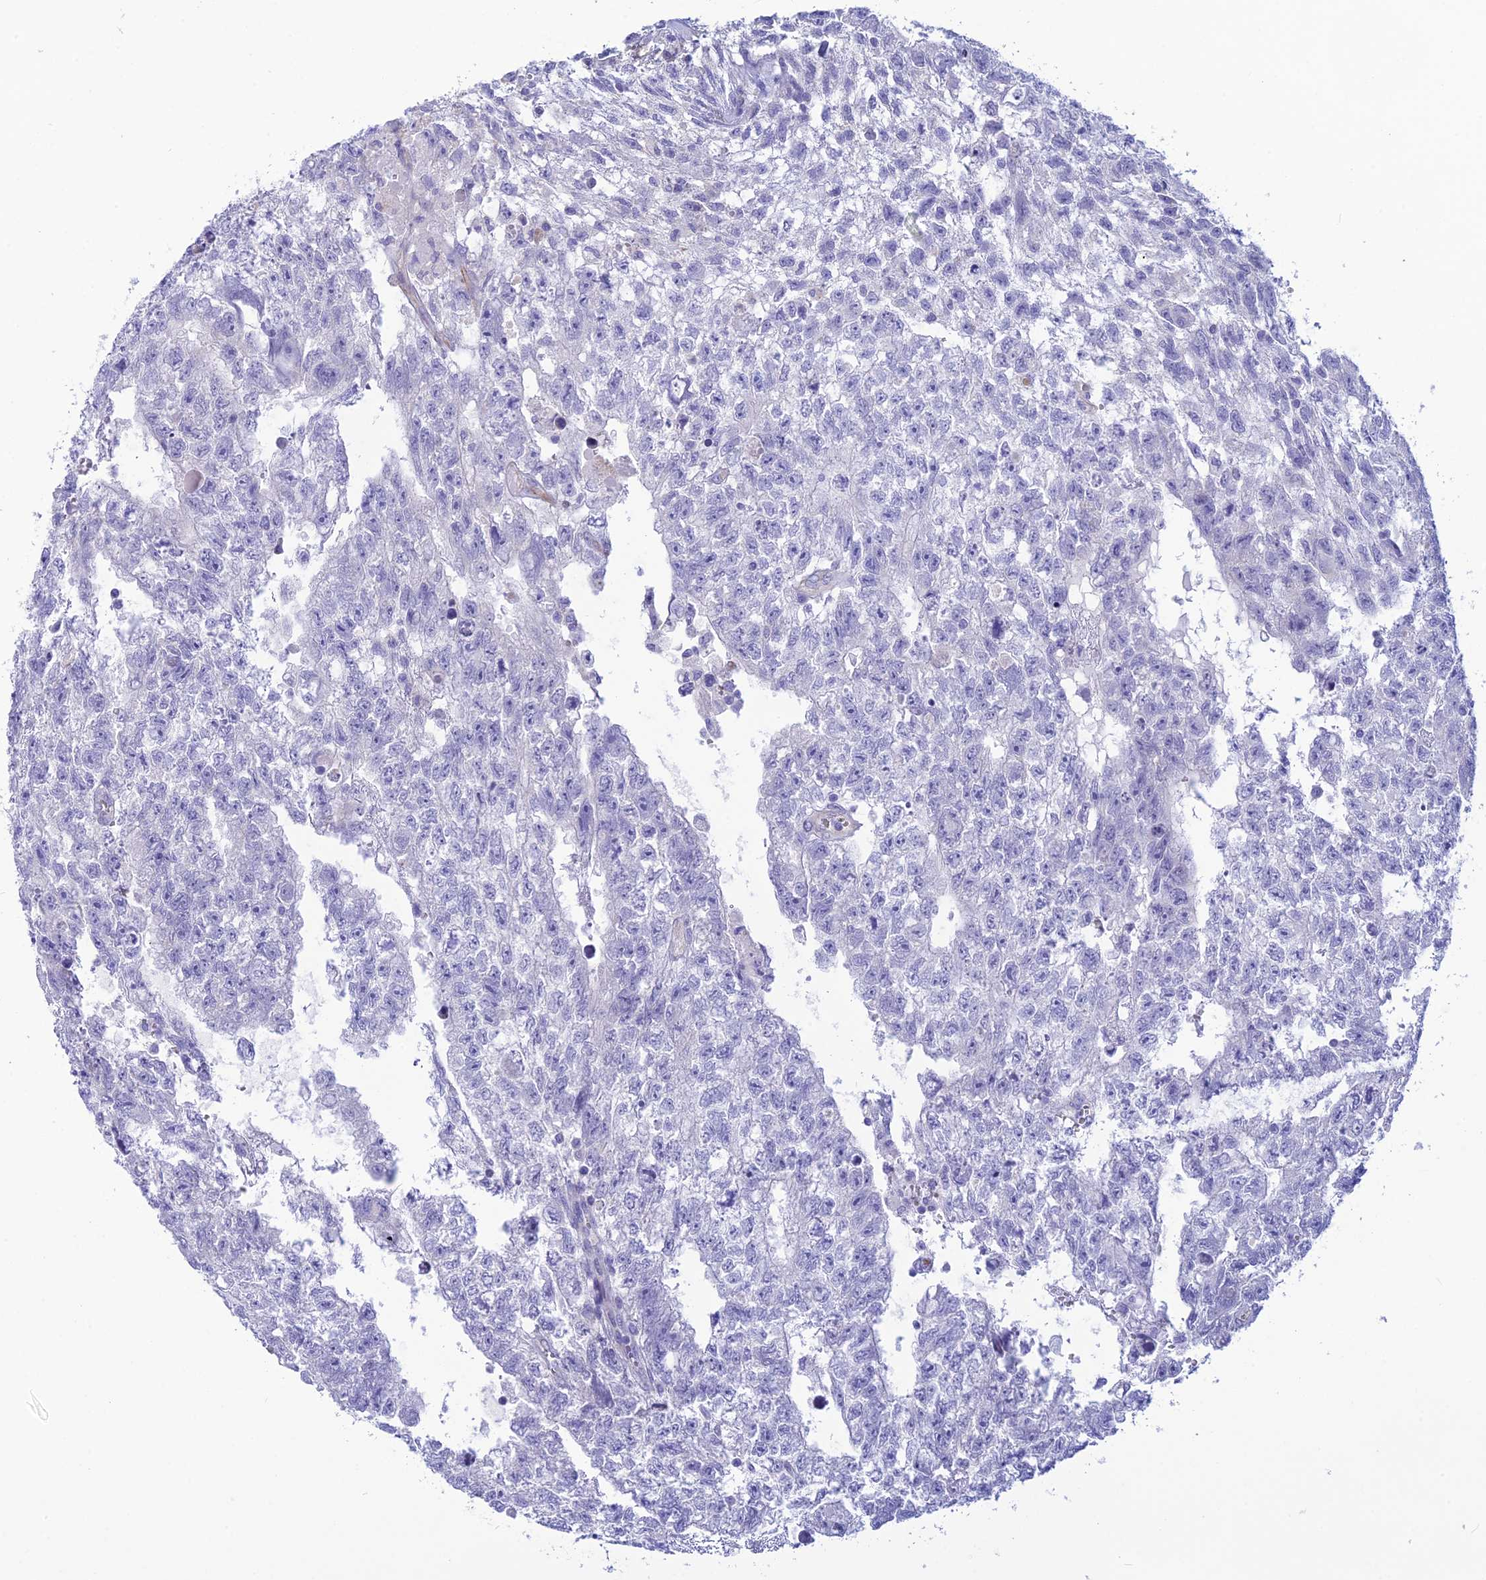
{"staining": {"intensity": "negative", "quantity": "none", "location": "none"}, "tissue": "testis cancer", "cell_type": "Tumor cells", "image_type": "cancer", "snomed": [{"axis": "morphology", "description": "Carcinoma, Embryonal, NOS"}, {"axis": "topography", "description": "Testis"}], "caption": "A photomicrograph of testis cancer stained for a protein exhibits no brown staining in tumor cells.", "gene": "POMGNT1", "patient": {"sex": "male", "age": 26}}